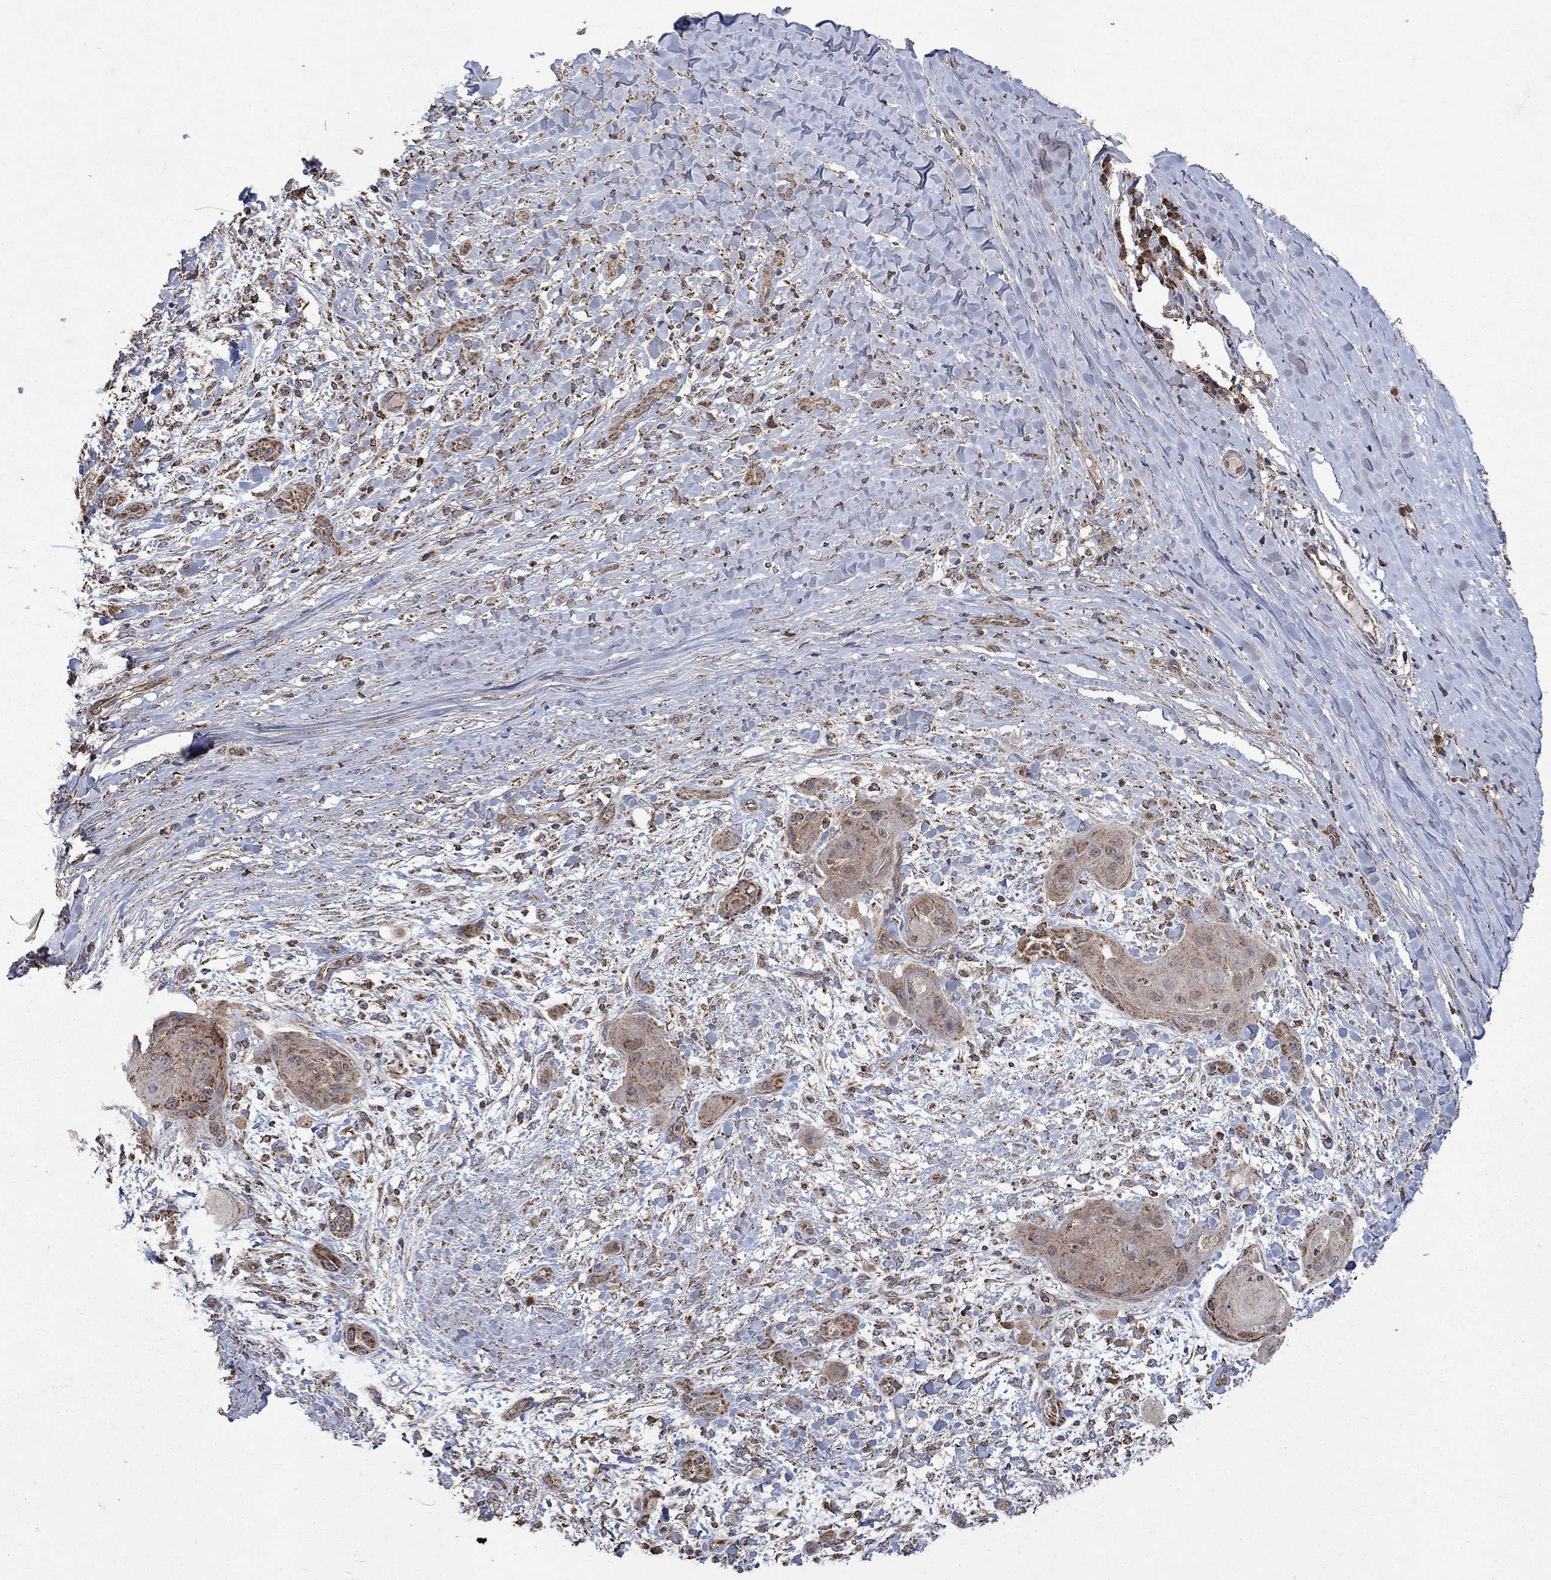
{"staining": {"intensity": "moderate", "quantity": "25%-75%", "location": "cytoplasmic/membranous"}, "tissue": "skin cancer", "cell_type": "Tumor cells", "image_type": "cancer", "snomed": [{"axis": "morphology", "description": "Squamous cell carcinoma, NOS"}, {"axis": "topography", "description": "Skin"}], "caption": "Human squamous cell carcinoma (skin) stained for a protein (brown) exhibits moderate cytoplasmic/membranous positive positivity in about 25%-75% of tumor cells.", "gene": "DPH1", "patient": {"sex": "male", "age": 62}}